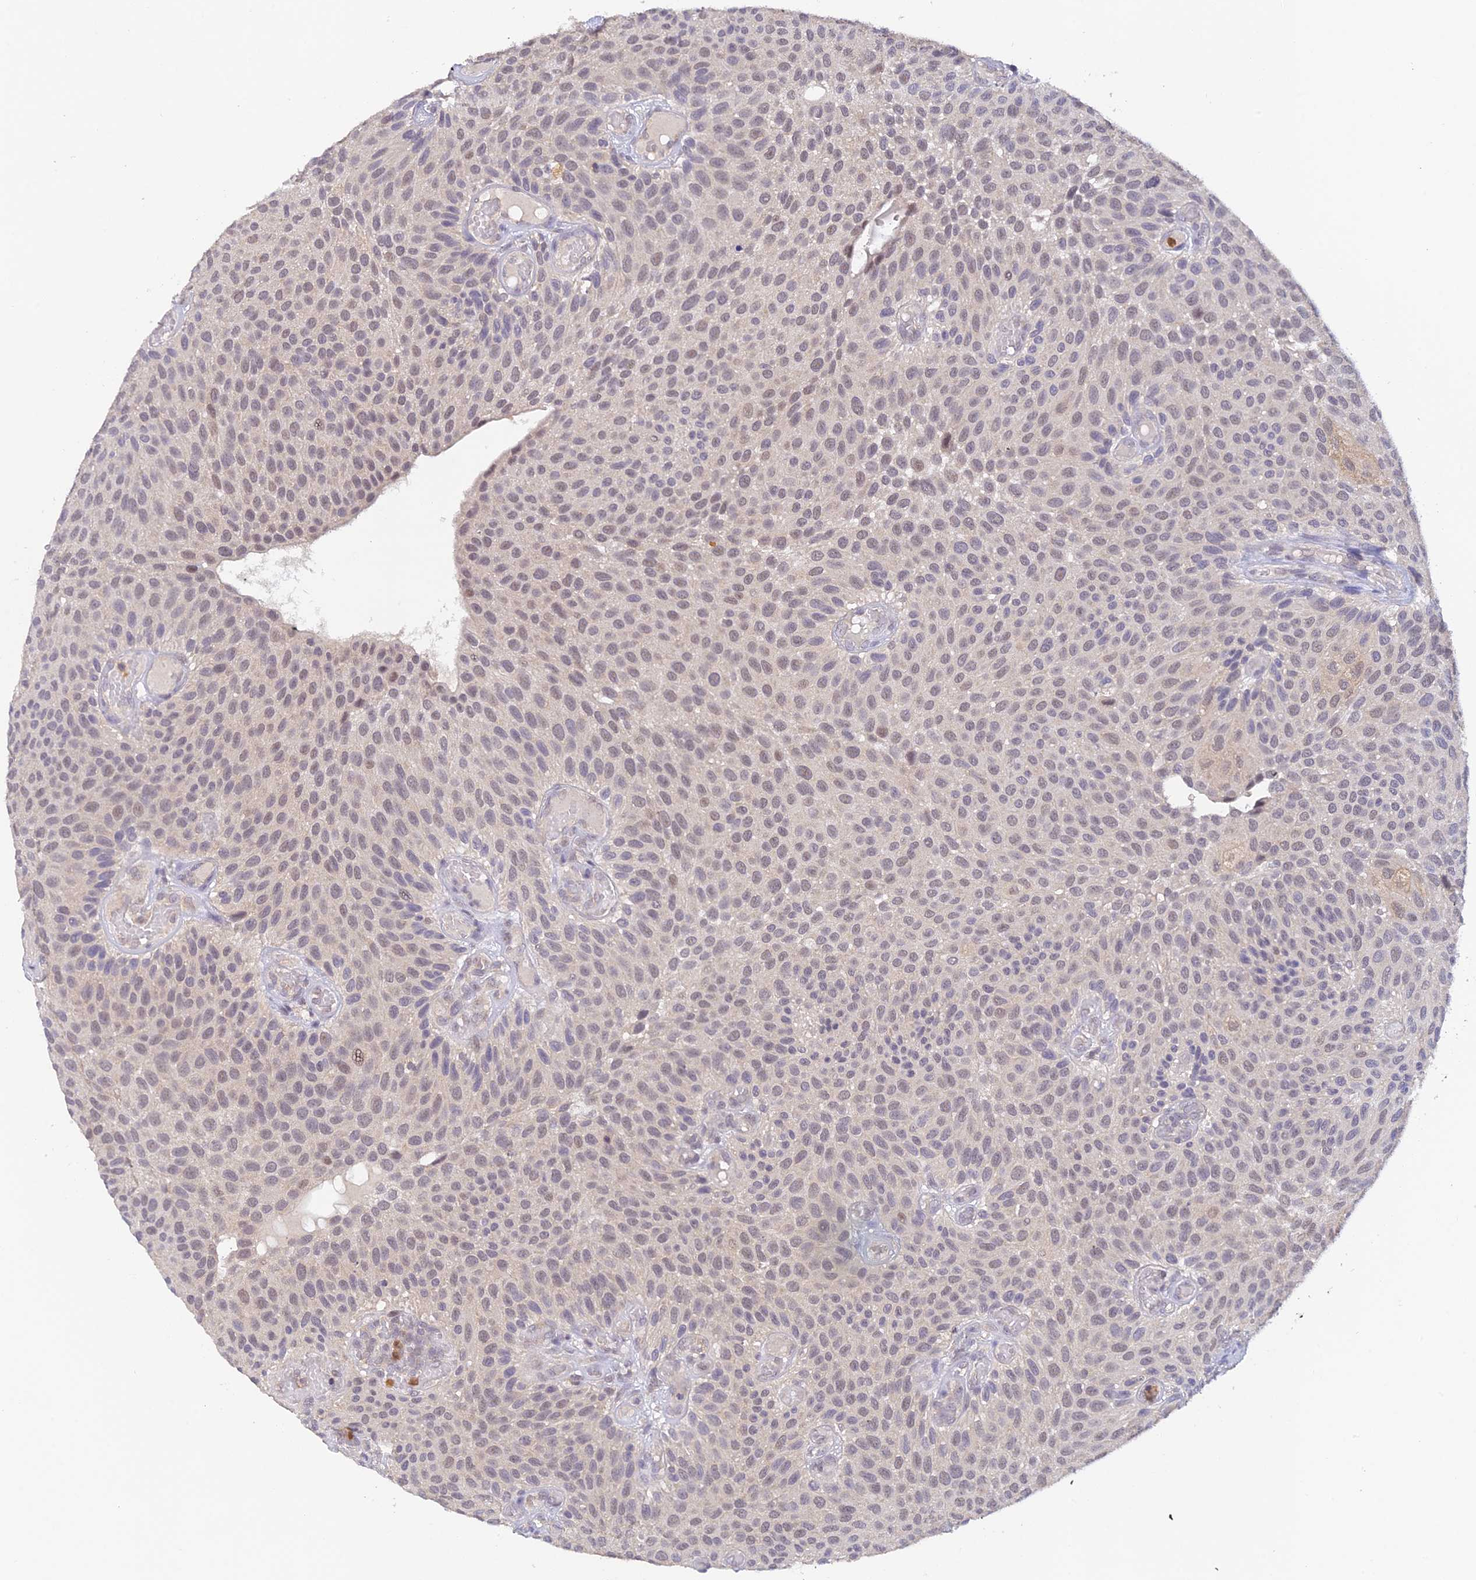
{"staining": {"intensity": "weak", "quantity": "<25%", "location": "nuclear"}, "tissue": "urothelial cancer", "cell_type": "Tumor cells", "image_type": "cancer", "snomed": [{"axis": "morphology", "description": "Urothelial carcinoma, Low grade"}, {"axis": "topography", "description": "Urinary bladder"}], "caption": "Tumor cells show no significant protein staining in urothelial cancer.", "gene": "PEX16", "patient": {"sex": "male", "age": 89}}